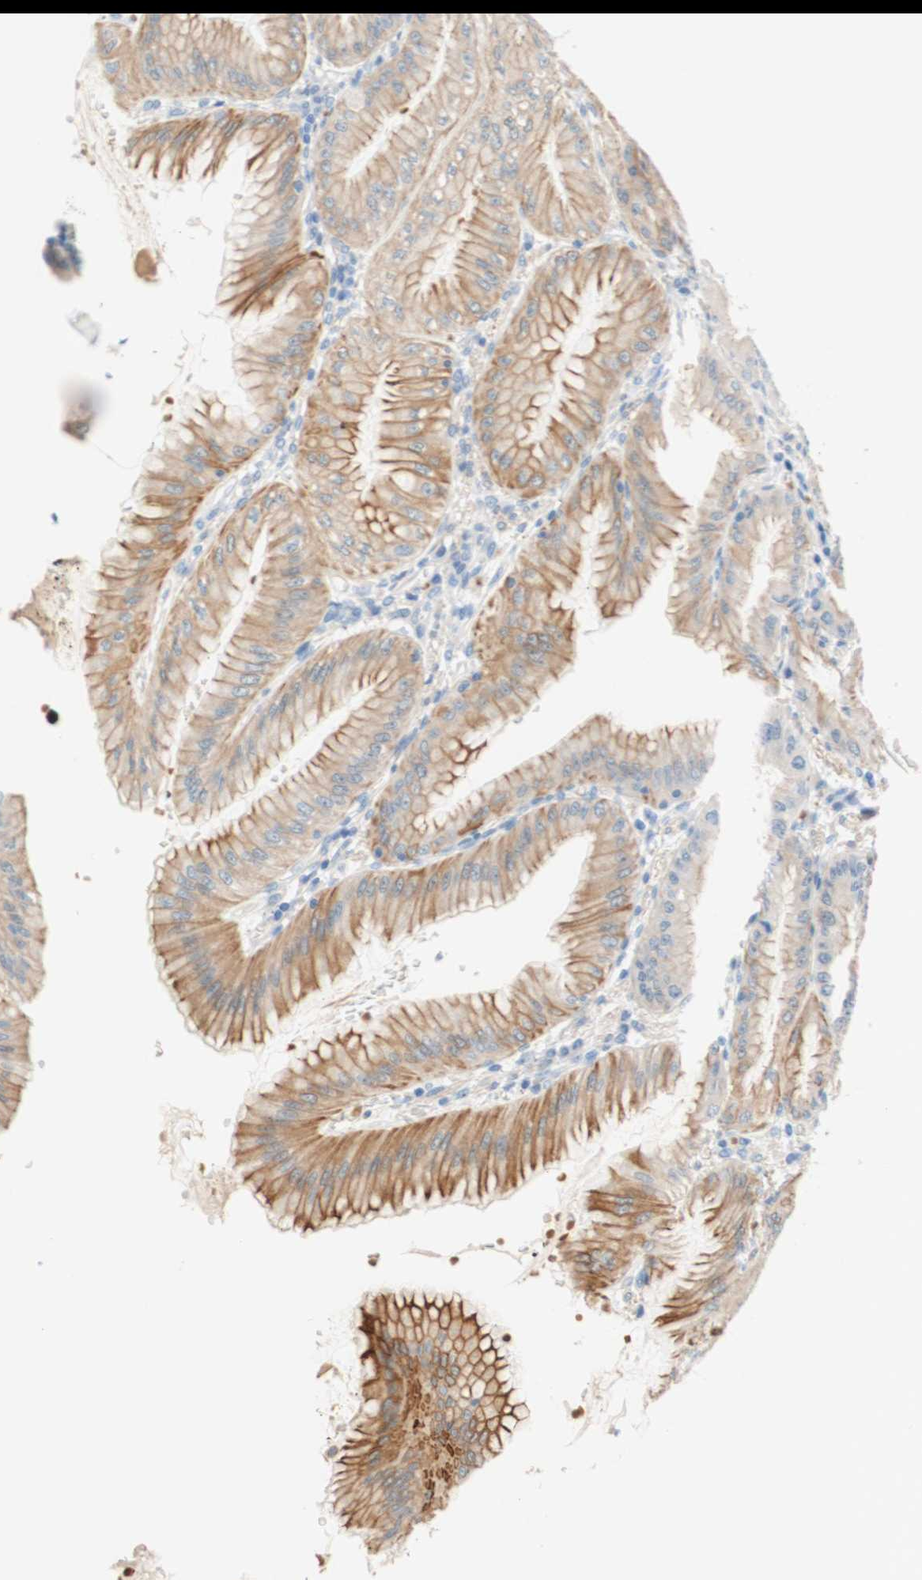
{"staining": {"intensity": "moderate", "quantity": ">75%", "location": "cytoplasmic/membranous"}, "tissue": "stomach", "cell_type": "Glandular cells", "image_type": "normal", "snomed": [{"axis": "morphology", "description": "Normal tissue, NOS"}, {"axis": "topography", "description": "Stomach, lower"}], "caption": "Human stomach stained for a protein (brown) reveals moderate cytoplasmic/membranous positive expression in approximately >75% of glandular cells.", "gene": "ENTREP2", "patient": {"sex": "male", "age": 71}}